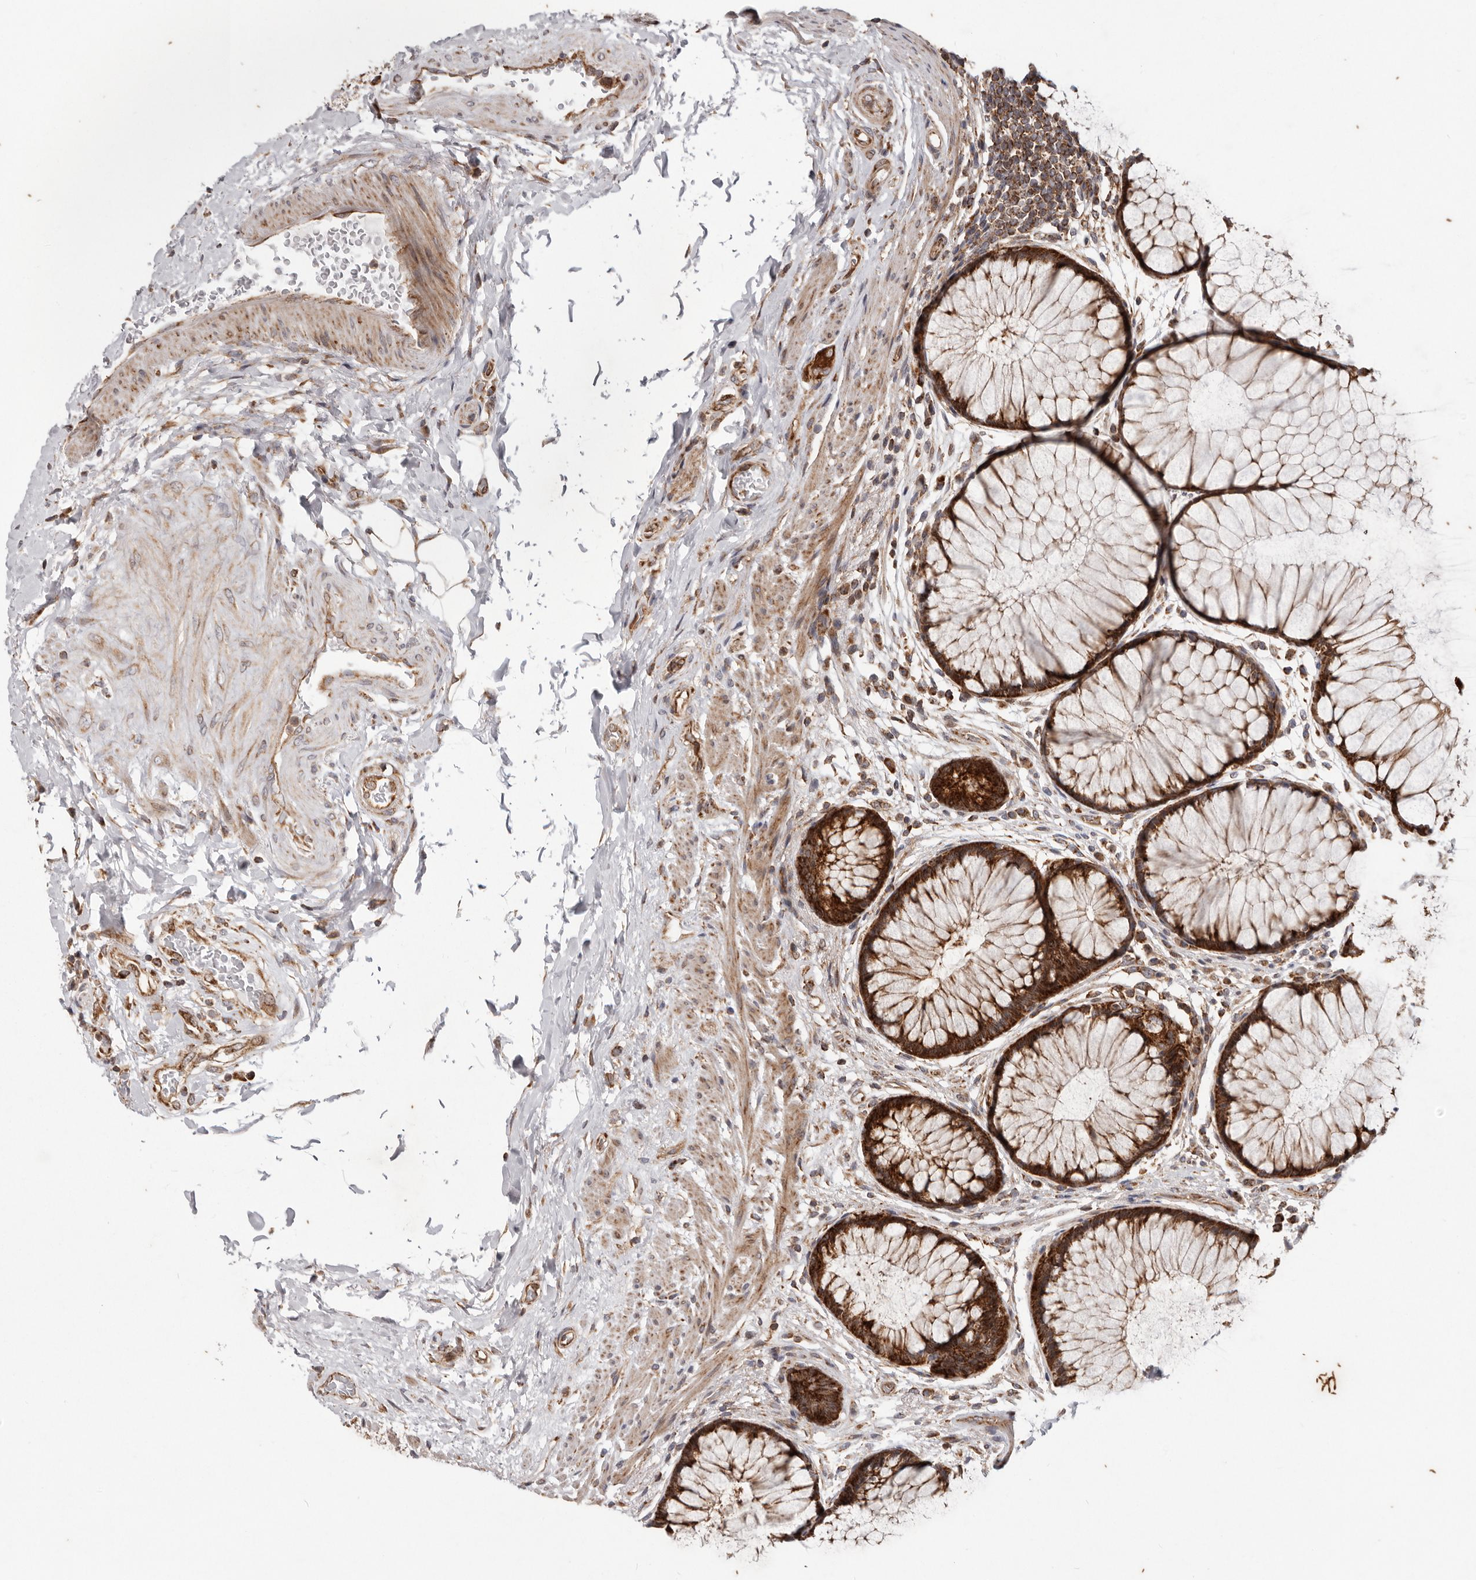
{"staining": {"intensity": "strong", "quantity": ">75%", "location": "cytoplasmic/membranous"}, "tissue": "rectum", "cell_type": "Glandular cells", "image_type": "normal", "snomed": [{"axis": "morphology", "description": "Normal tissue, NOS"}, {"axis": "topography", "description": "Rectum"}], "caption": "Strong cytoplasmic/membranous expression is identified in about >75% of glandular cells in normal rectum. (IHC, brightfield microscopy, high magnification).", "gene": "MRPS10", "patient": {"sex": "male", "age": 51}}